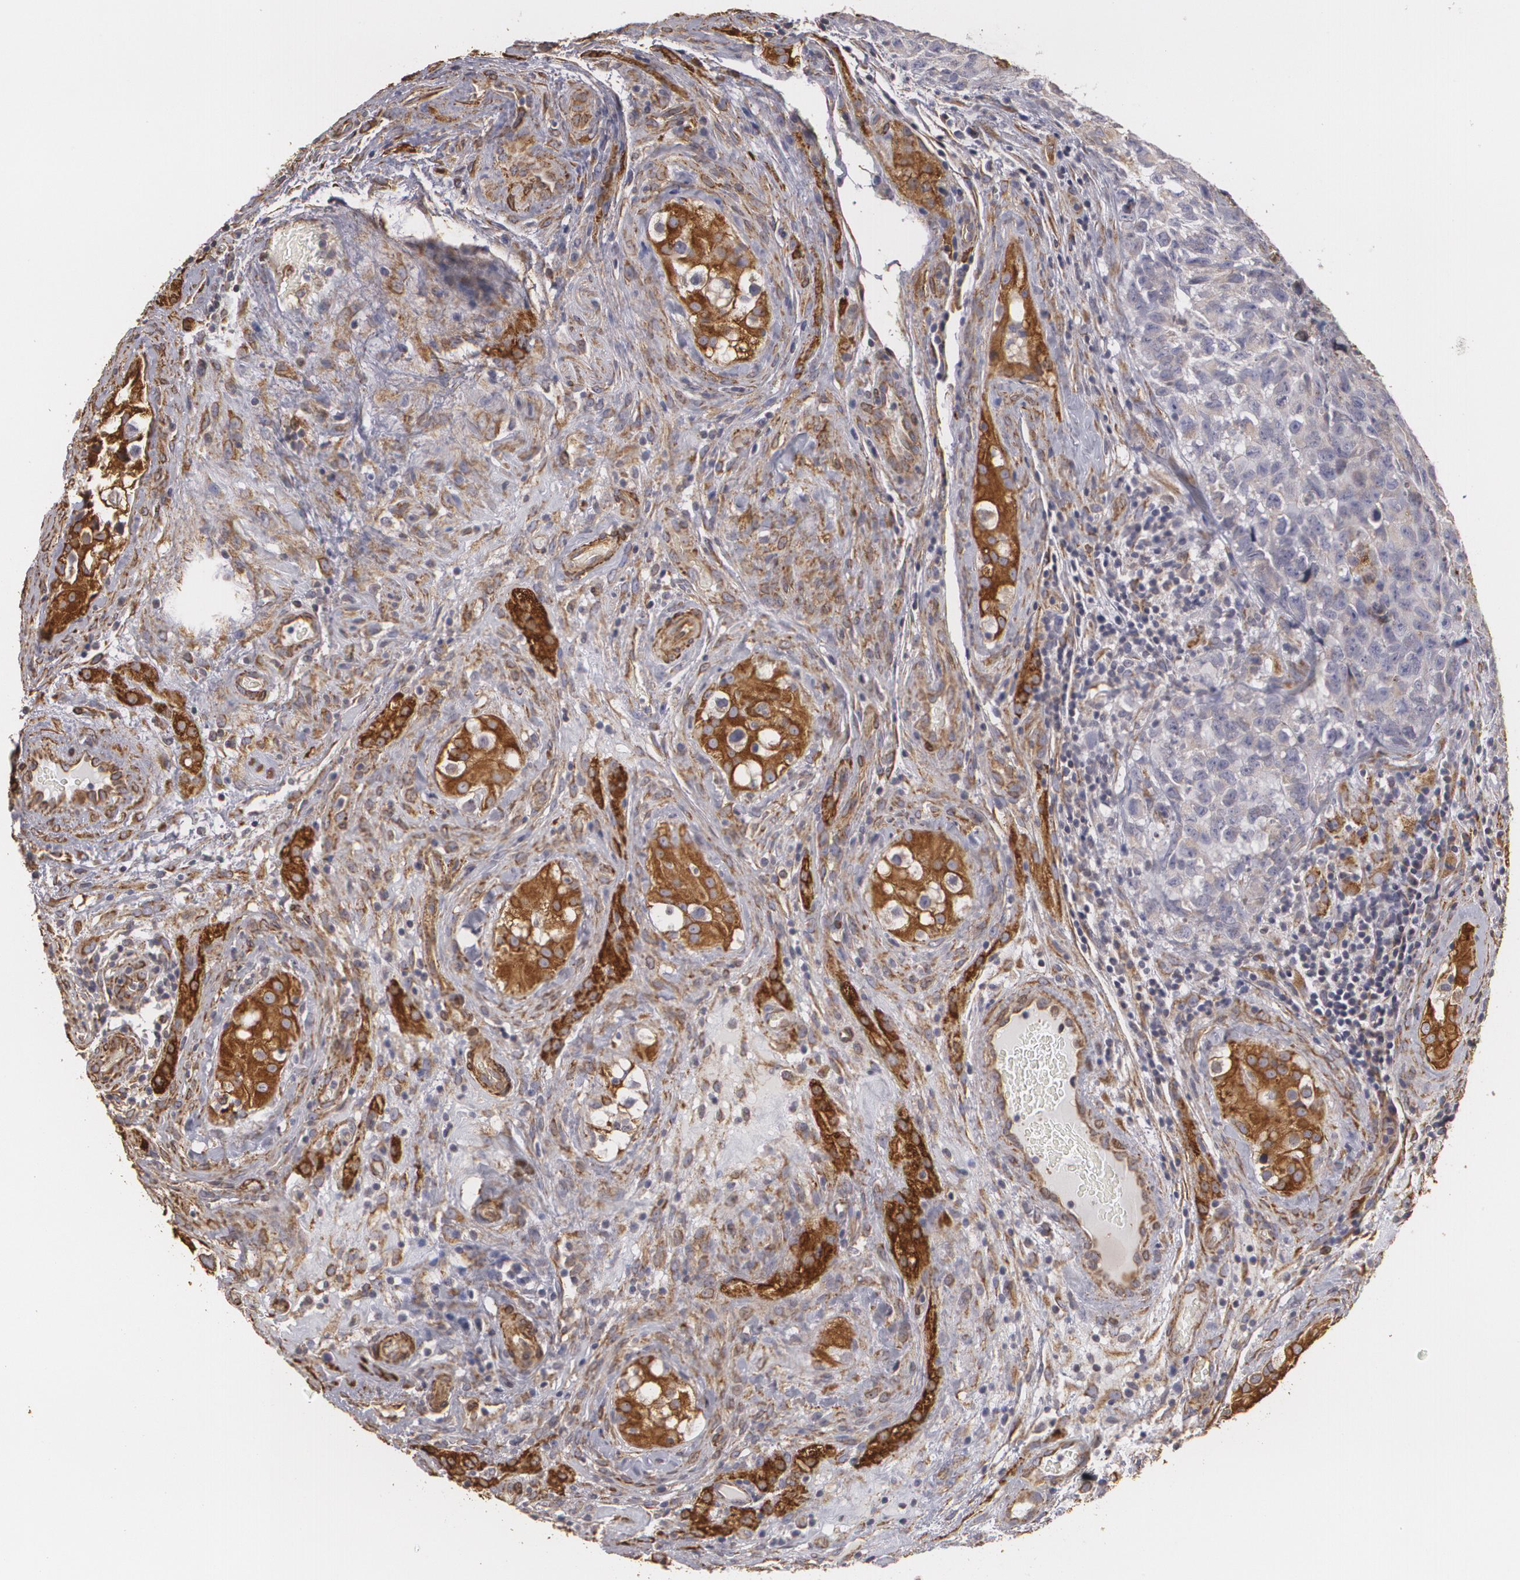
{"staining": {"intensity": "strong", "quantity": "25%-75%", "location": "cytoplasmic/membranous"}, "tissue": "testis cancer", "cell_type": "Tumor cells", "image_type": "cancer", "snomed": [{"axis": "morphology", "description": "Carcinoma, Embryonal, NOS"}, {"axis": "topography", "description": "Testis"}], "caption": "Tumor cells display strong cytoplasmic/membranous staining in approximately 25%-75% of cells in testis cancer.", "gene": "CYB5R3", "patient": {"sex": "male", "age": 31}}